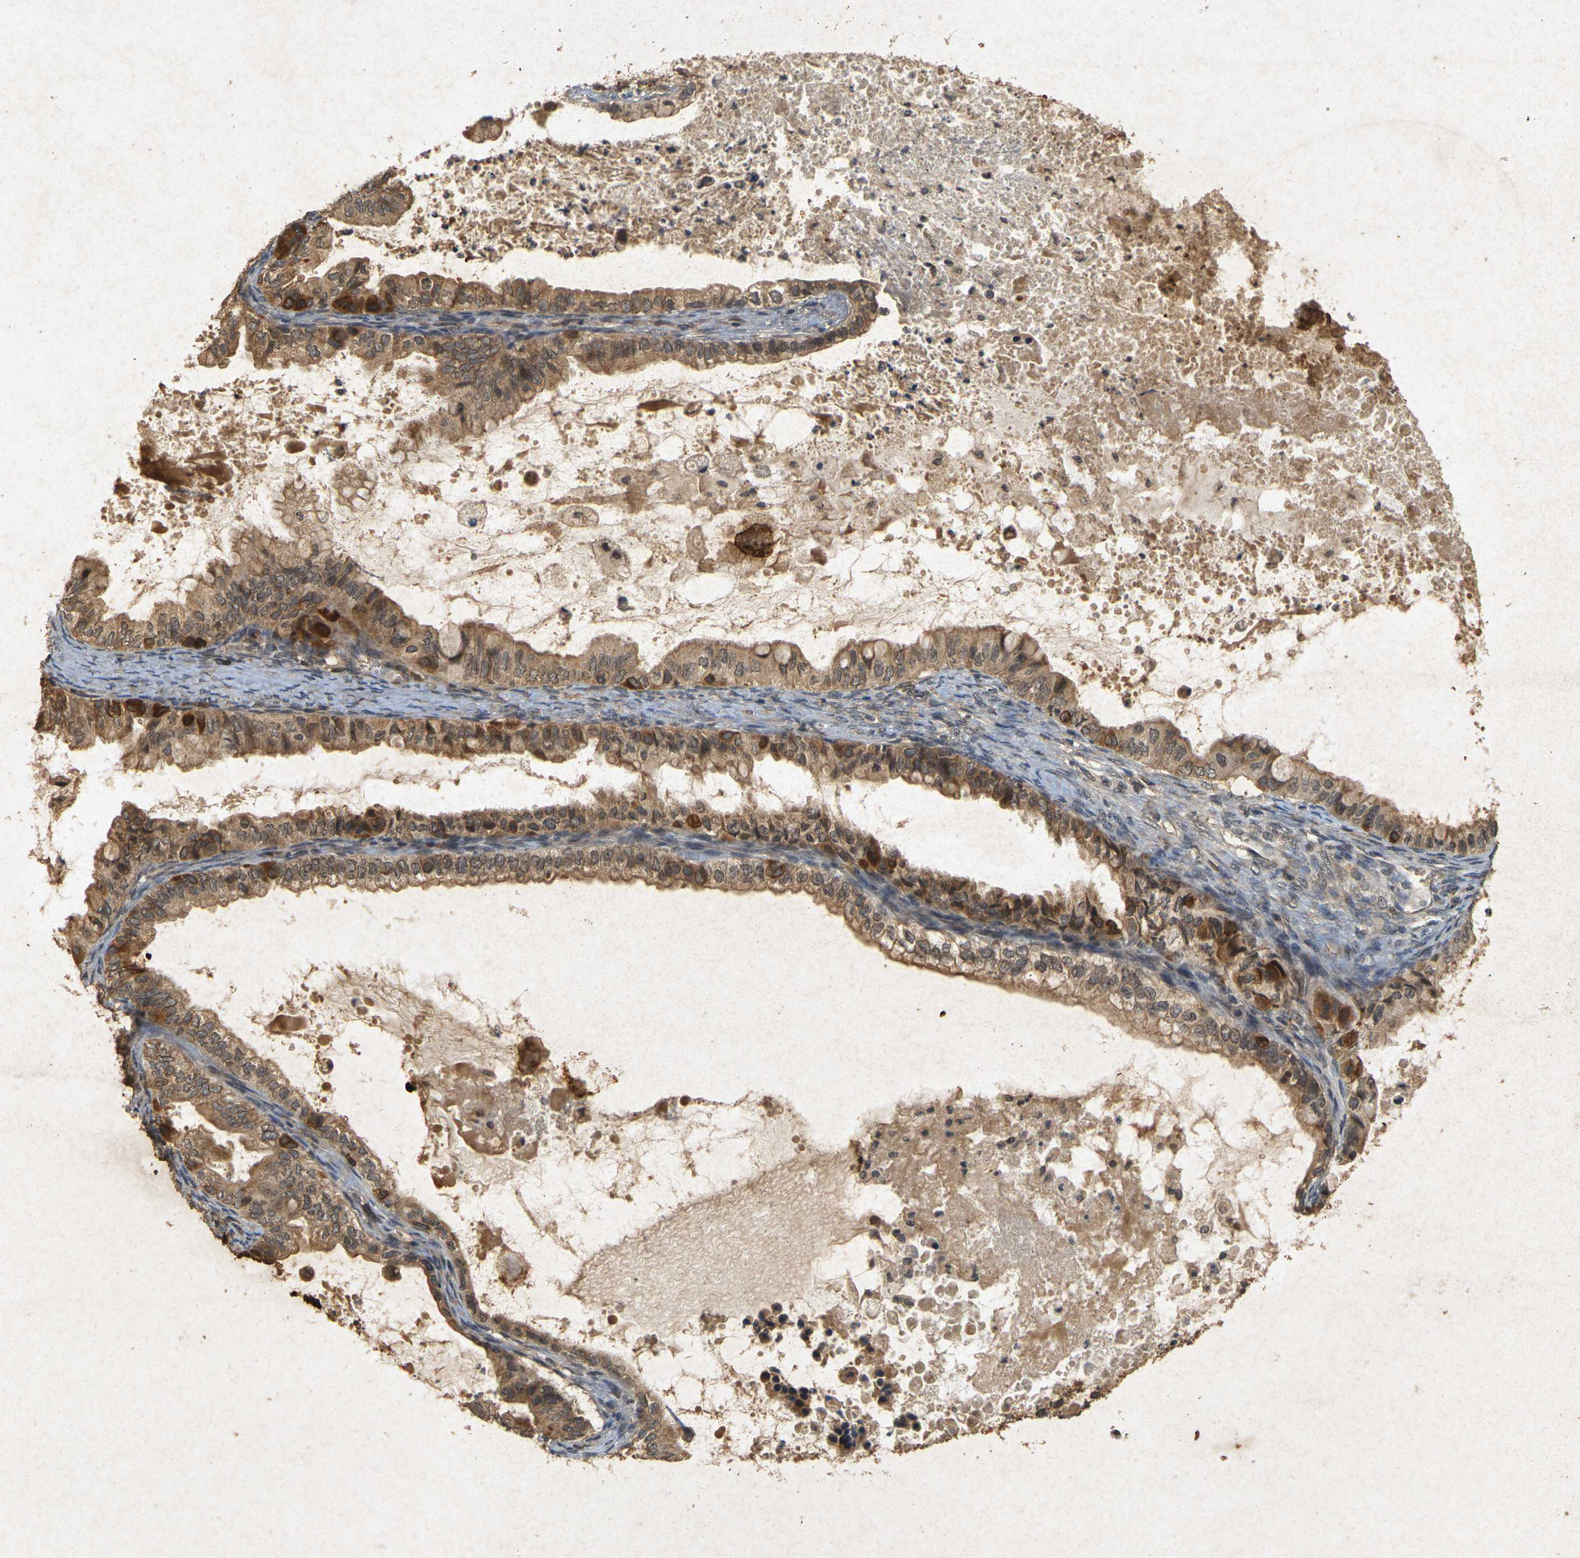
{"staining": {"intensity": "moderate", "quantity": ">75%", "location": "cytoplasmic/membranous"}, "tissue": "ovarian cancer", "cell_type": "Tumor cells", "image_type": "cancer", "snomed": [{"axis": "morphology", "description": "Cystadenocarcinoma, mucinous, NOS"}, {"axis": "topography", "description": "Ovary"}], "caption": "Immunohistochemical staining of ovarian cancer shows moderate cytoplasmic/membranous protein staining in about >75% of tumor cells.", "gene": "ERN1", "patient": {"sex": "female", "age": 80}}